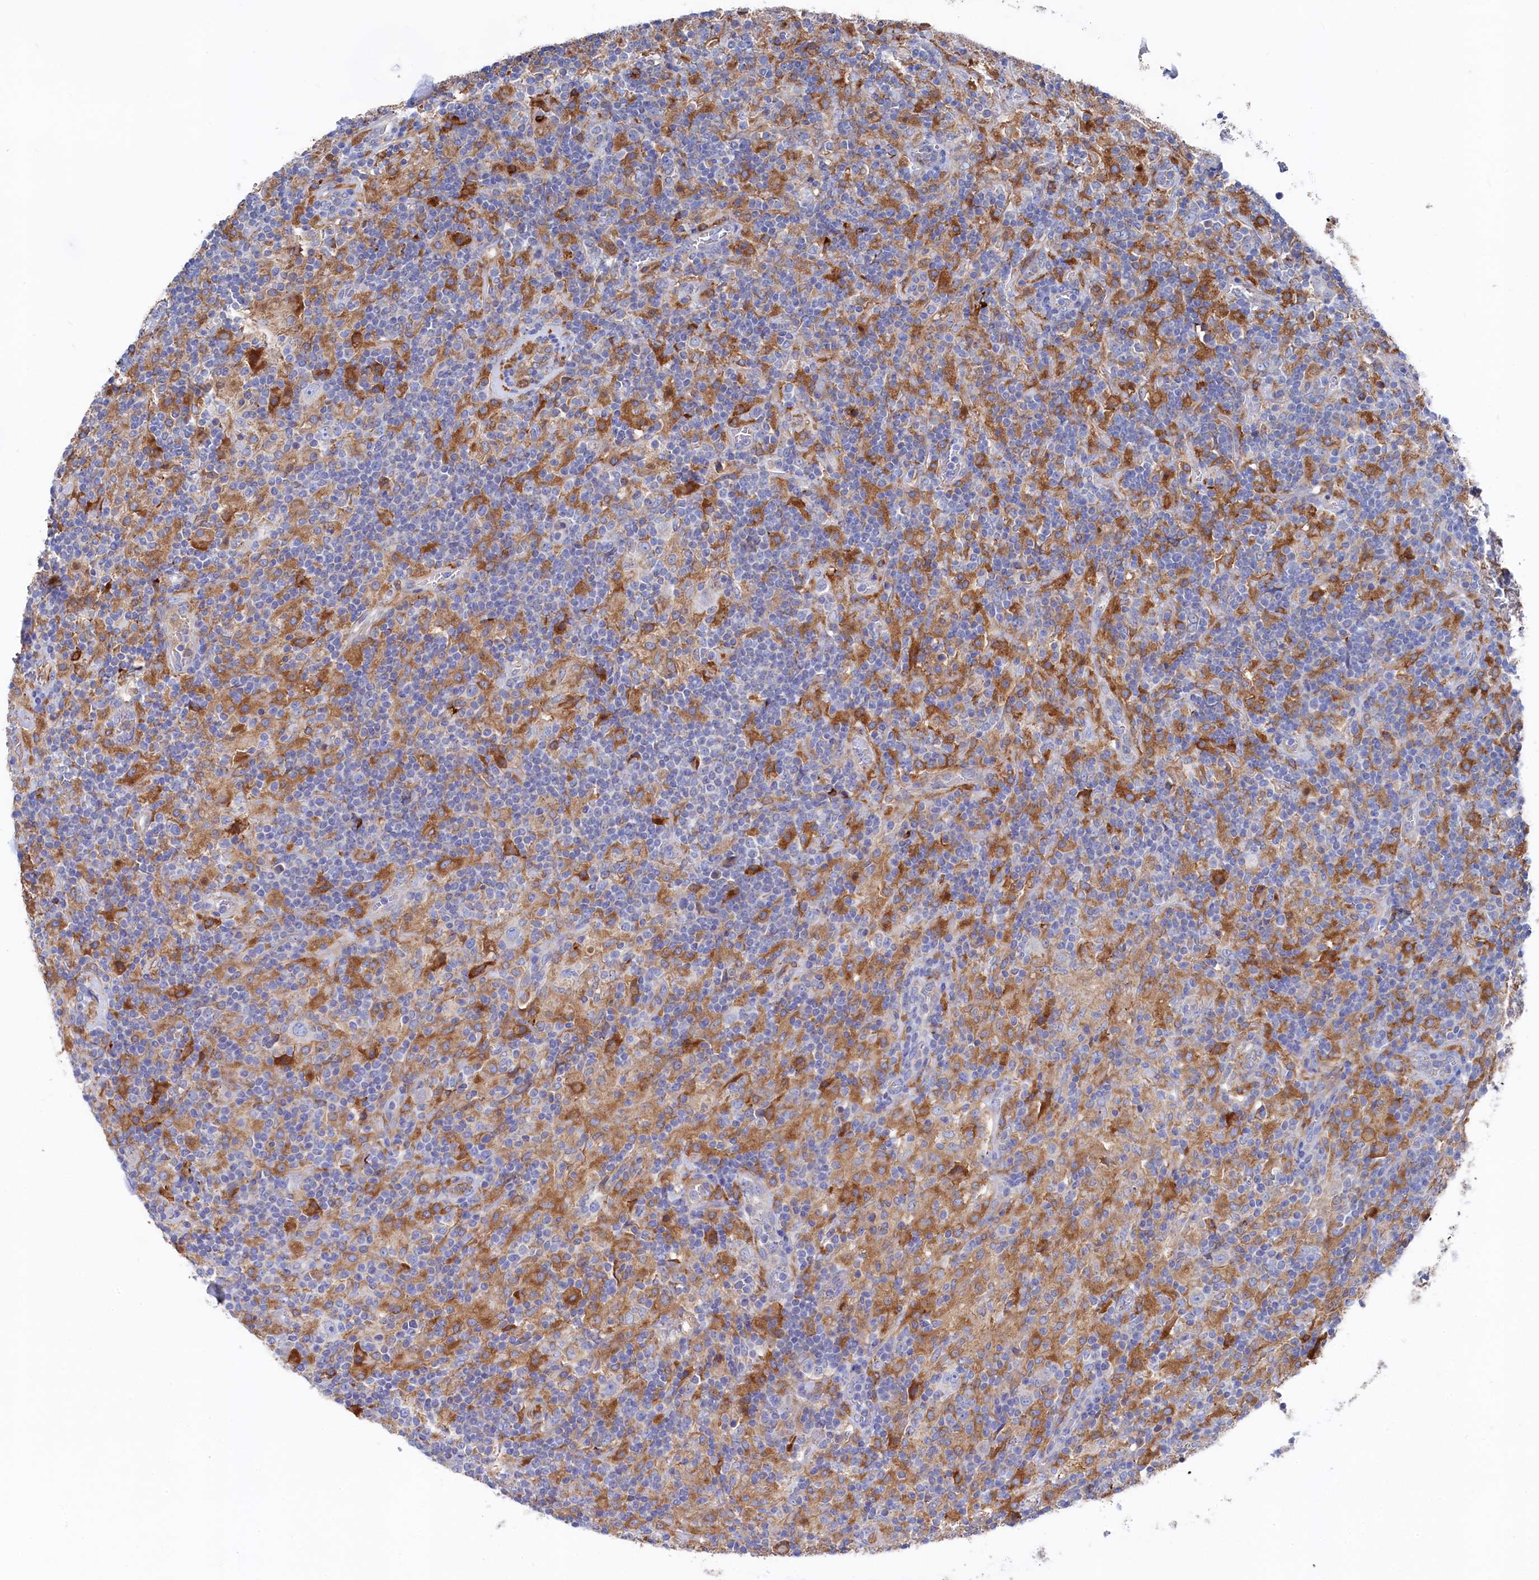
{"staining": {"intensity": "negative", "quantity": "none", "location": "none"}, "tissue": "lymphoma", "cell_type": "Tumor cells", "image_type": "cancer", "snomed": [{"axis": "morphology", "description": "Hodgkin's disease, NOS"}, {"axis": "topography", "description": "Lymph node"}], "caption": "Immunohistochemistry histopathology image of neoplastic tissue: human Hodgkin's disease stained with DAB reveals no significant protein positivity in tumor cells.", "gene": "C12orf73", "patient": {"sex": "male", "age": 70}}